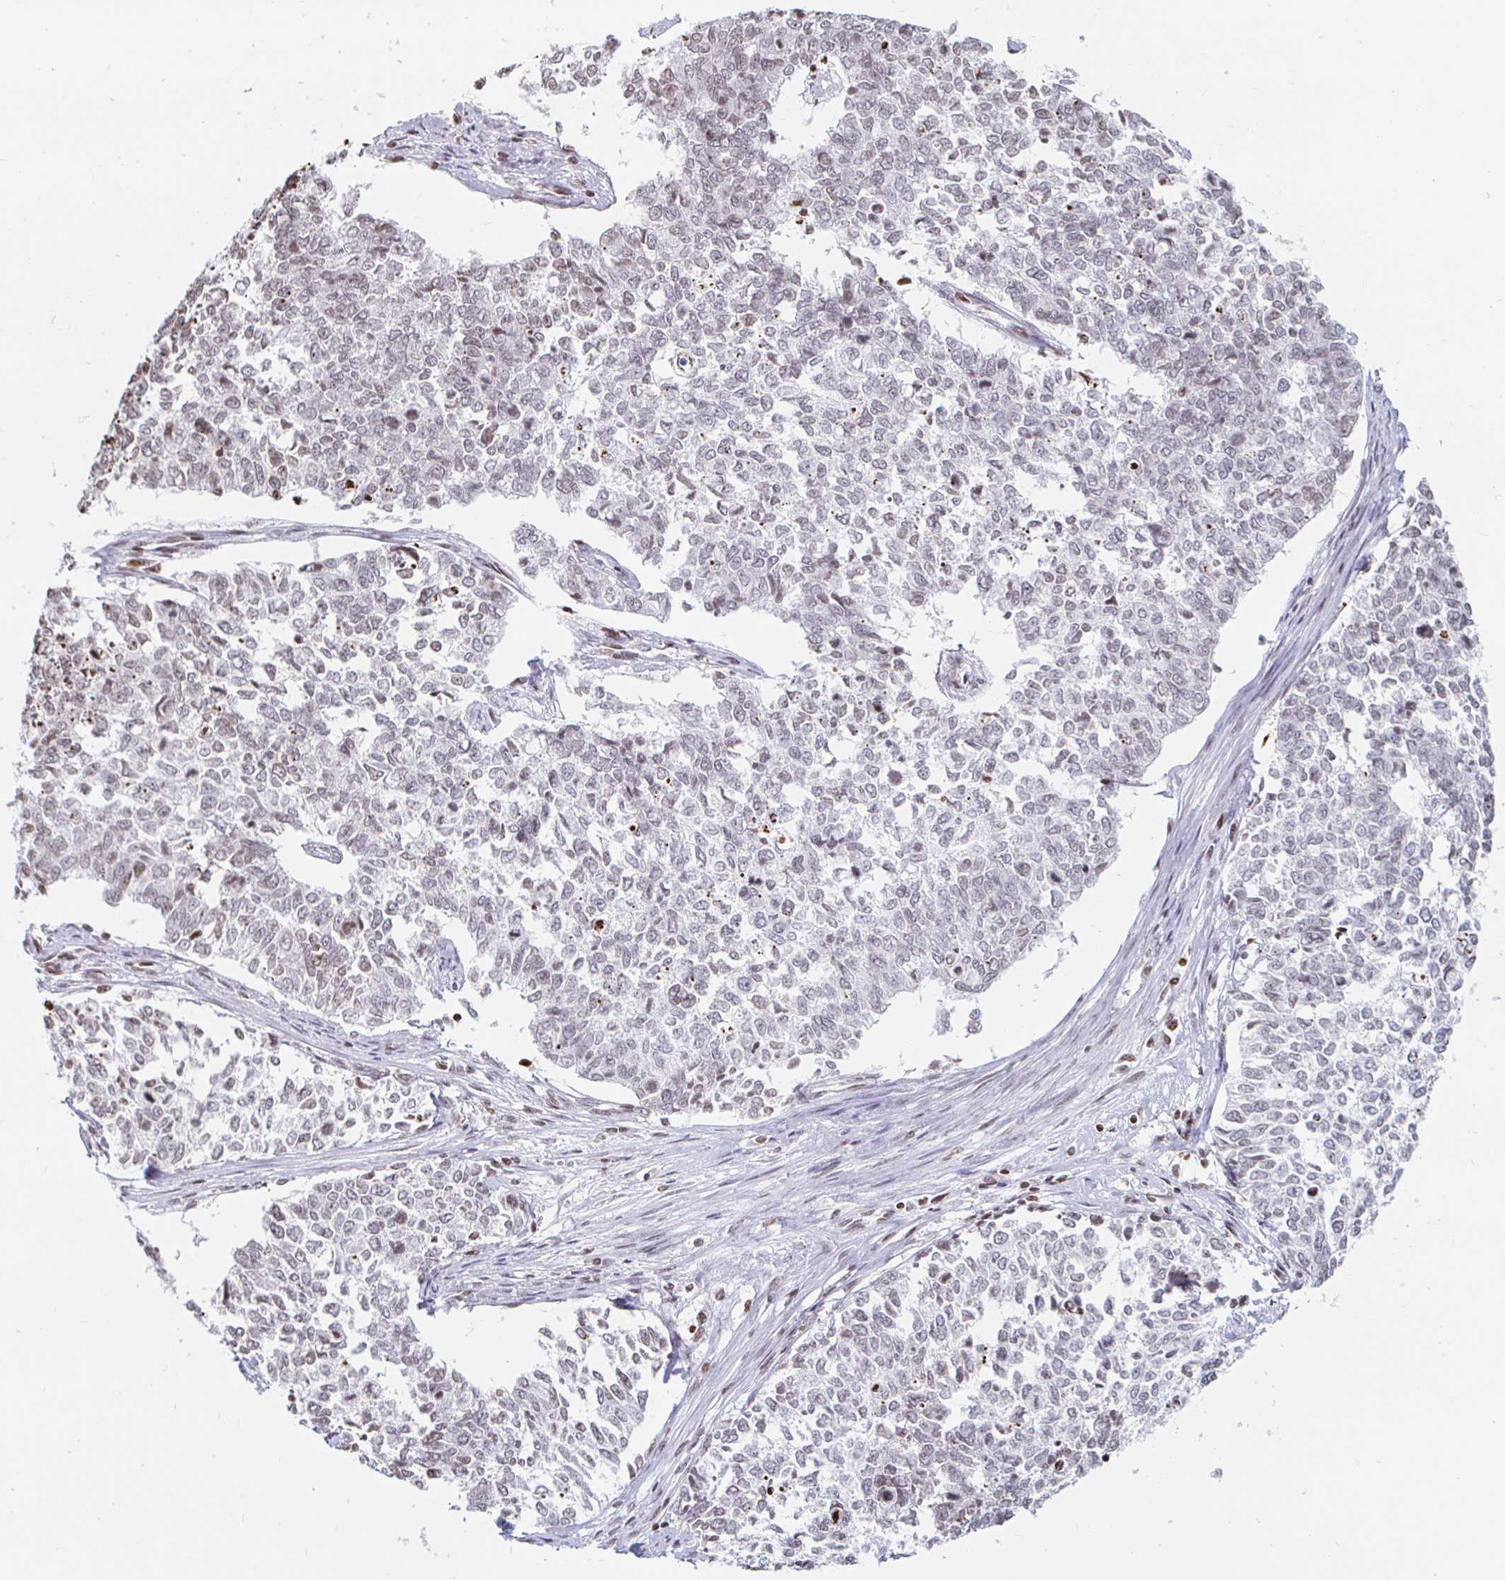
{"staining": {"intensity": "weak", "quantity": "<25%", "location": "nuclear"}, "tissue": "cervical cancer", "cell_type": "Tumor cells", "image_type": "cancer", "snomed": [{"axis": "morphology", "description": "Adenocarcinoma, NOS"}, {"axis": "topography", "description": "Cervix"}], "caption": "A high-resolution image shows immunohistochemistry staining of cervical cancer (adenocarcinoma), which shows no significant expression in tumor cells.", "gene": "HOXC10", "patient": {"sex": "female", "age": 63}}